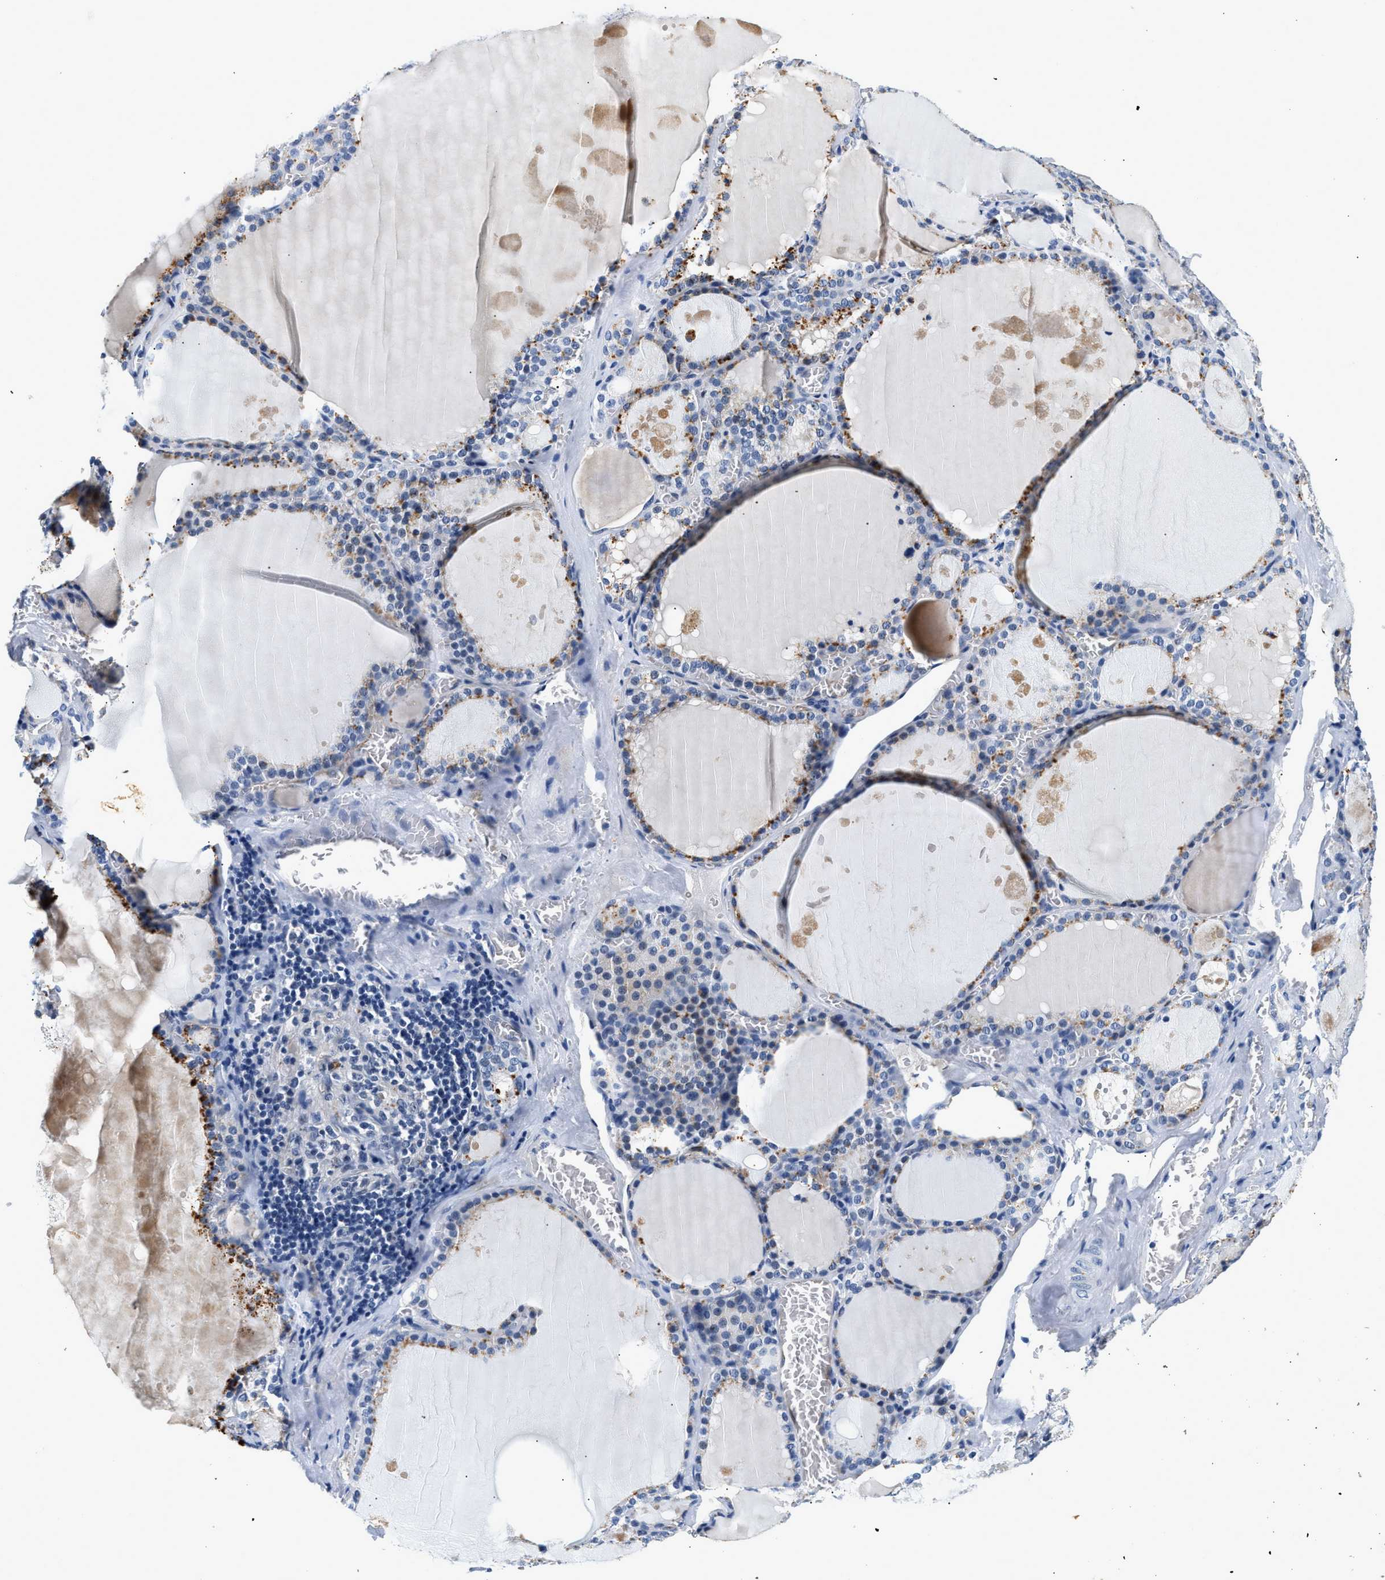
{"staining": {"intensity": "moderate", "quantity": "<25%", "location": "cytoplasmic/membranous"}, "tissue": "thyroid gland", "cell_type": "Glandular cells", "image_type": "normal", "snomed": [{"axis": "morphology", "description": "Normal tissue, NOS"}, {"axis": "topography", "description": "Thyroid gland"}], "caption": "Immunohistochemistry (IHC) of normal human thyroid gland shows low levels of moderate cytoplasmic/membranous expression in approximately <25% of glandular cells. (Stains: DAB (3,3'-diaminobenzidine) in brown, nuclei in blue, Microscopy: brightfield microscopy at high magnification).", "gene": "MED22", "patient": {"sex": "male", "age": 56}}